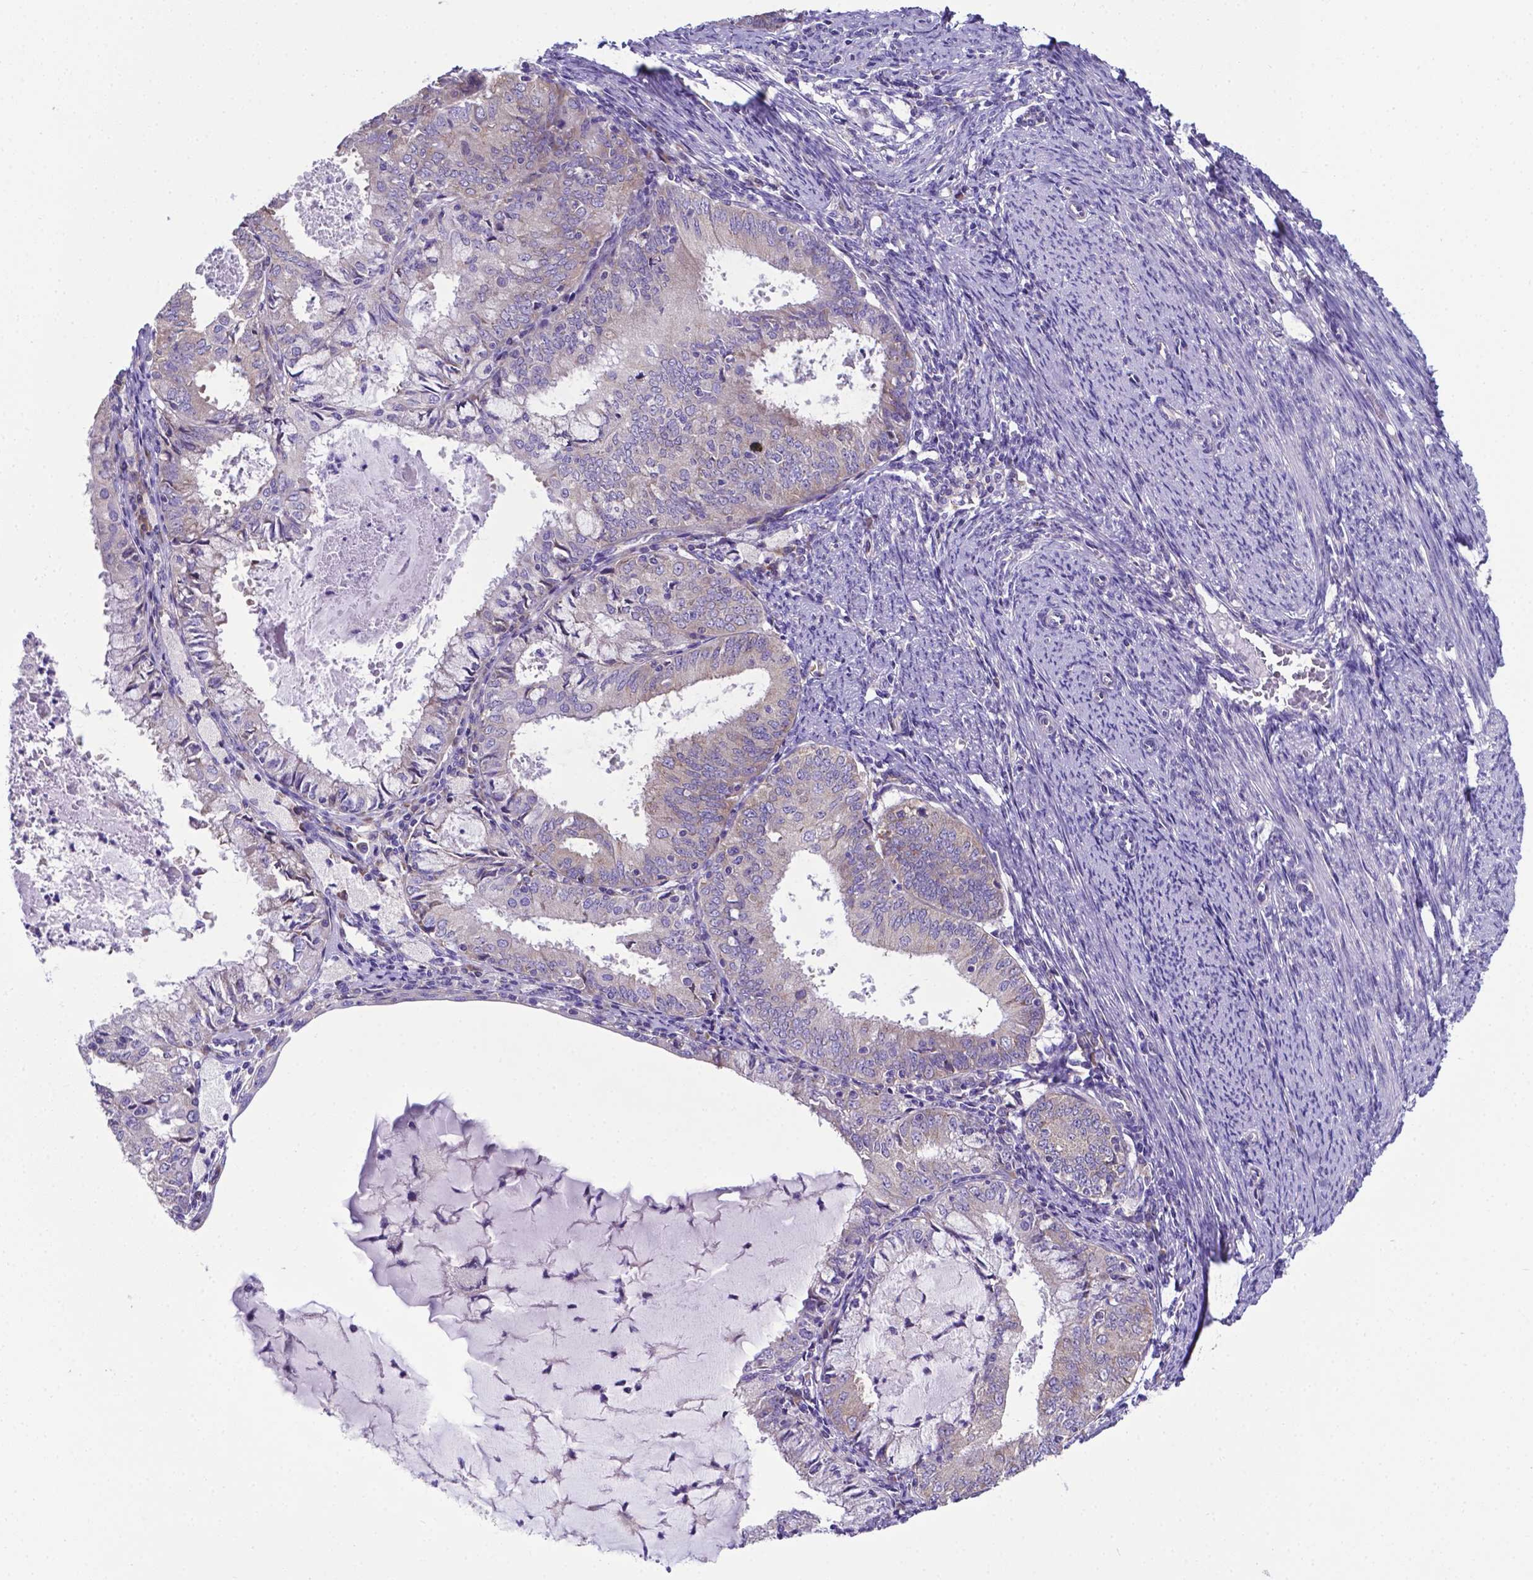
{"staining": {"intensity": "weak", "quantity": "<25%", "location": "cytoplasmic/membranous"}, "tissue": "endometrial cancer", "cell_type": "Tumor cells", "image_type": "cancer", "snomed": [{"axis": "morphology", "description": "Adenocarcinoma, NOS"}, {"axis": "topography", "description": "Endometrium"}], "caption": "There is no significant expression in tumor cells of adenocarcinoma (endometrial).", "gene": "RPL6", "patient": {"sex": "female", "age": 57}}